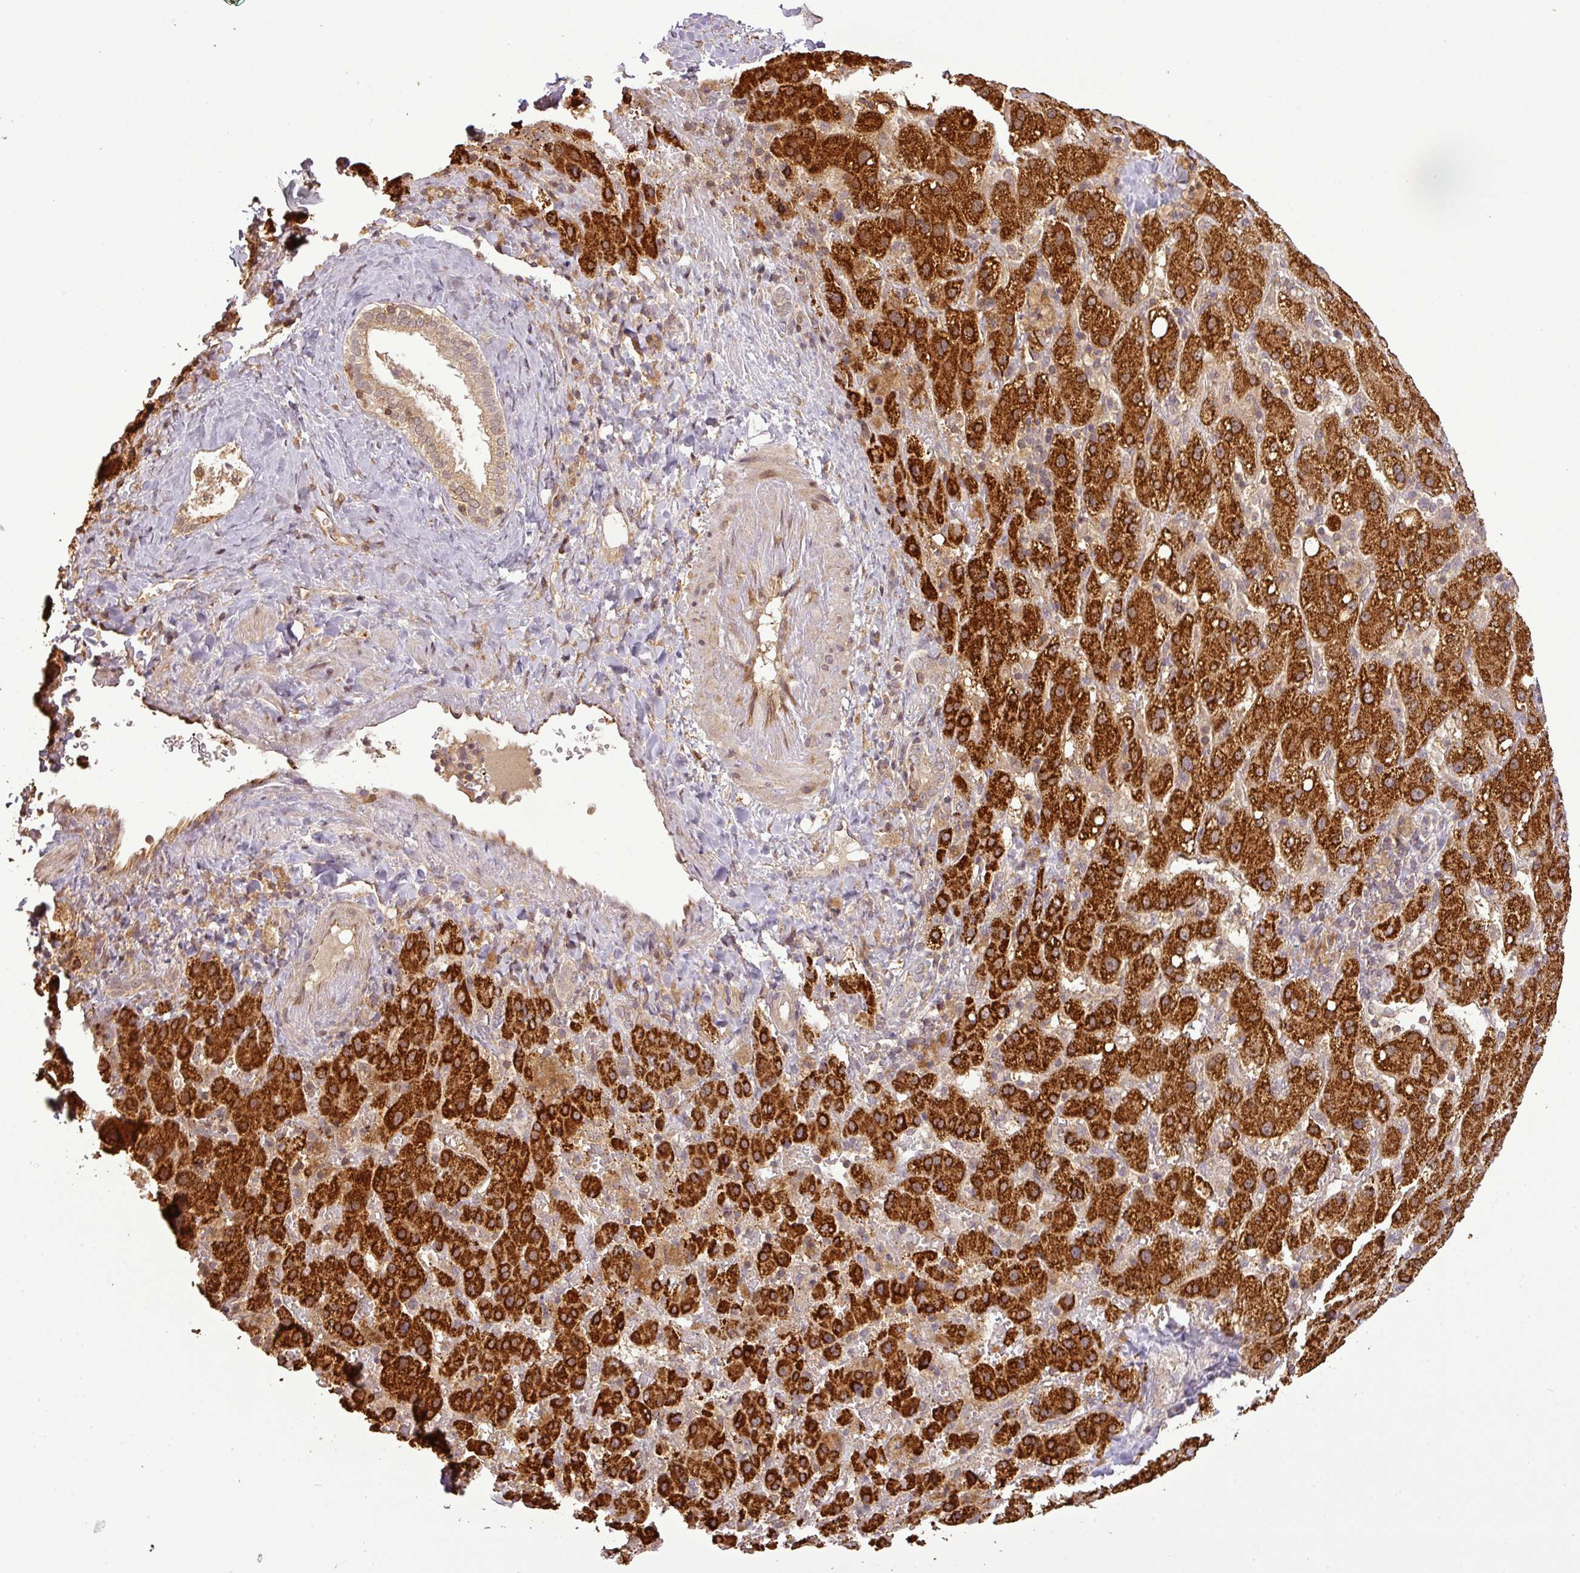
{"staining": {"intensity": "strong", "quantity": ">75%", "location": "cytoplasmic/membranous"}, "tissue": "liver cancer", "cell_type": "Tumor cells", "image_type": "cancer", "snomed": [{"axis": "morphology", "description": "Carcinoma, Hepatocellular, NOS"}, {"axis": "topography", "description": "Liver"}], "caption": "Immunohistochemical staining of human hepatocellular carcinoma (liver) displays high levels of strong cytoplasmic/membranous protein staining in about >75% of tumor cells.", "gene": "FAIM", "patient": {"sex": "female", "age": 58}}